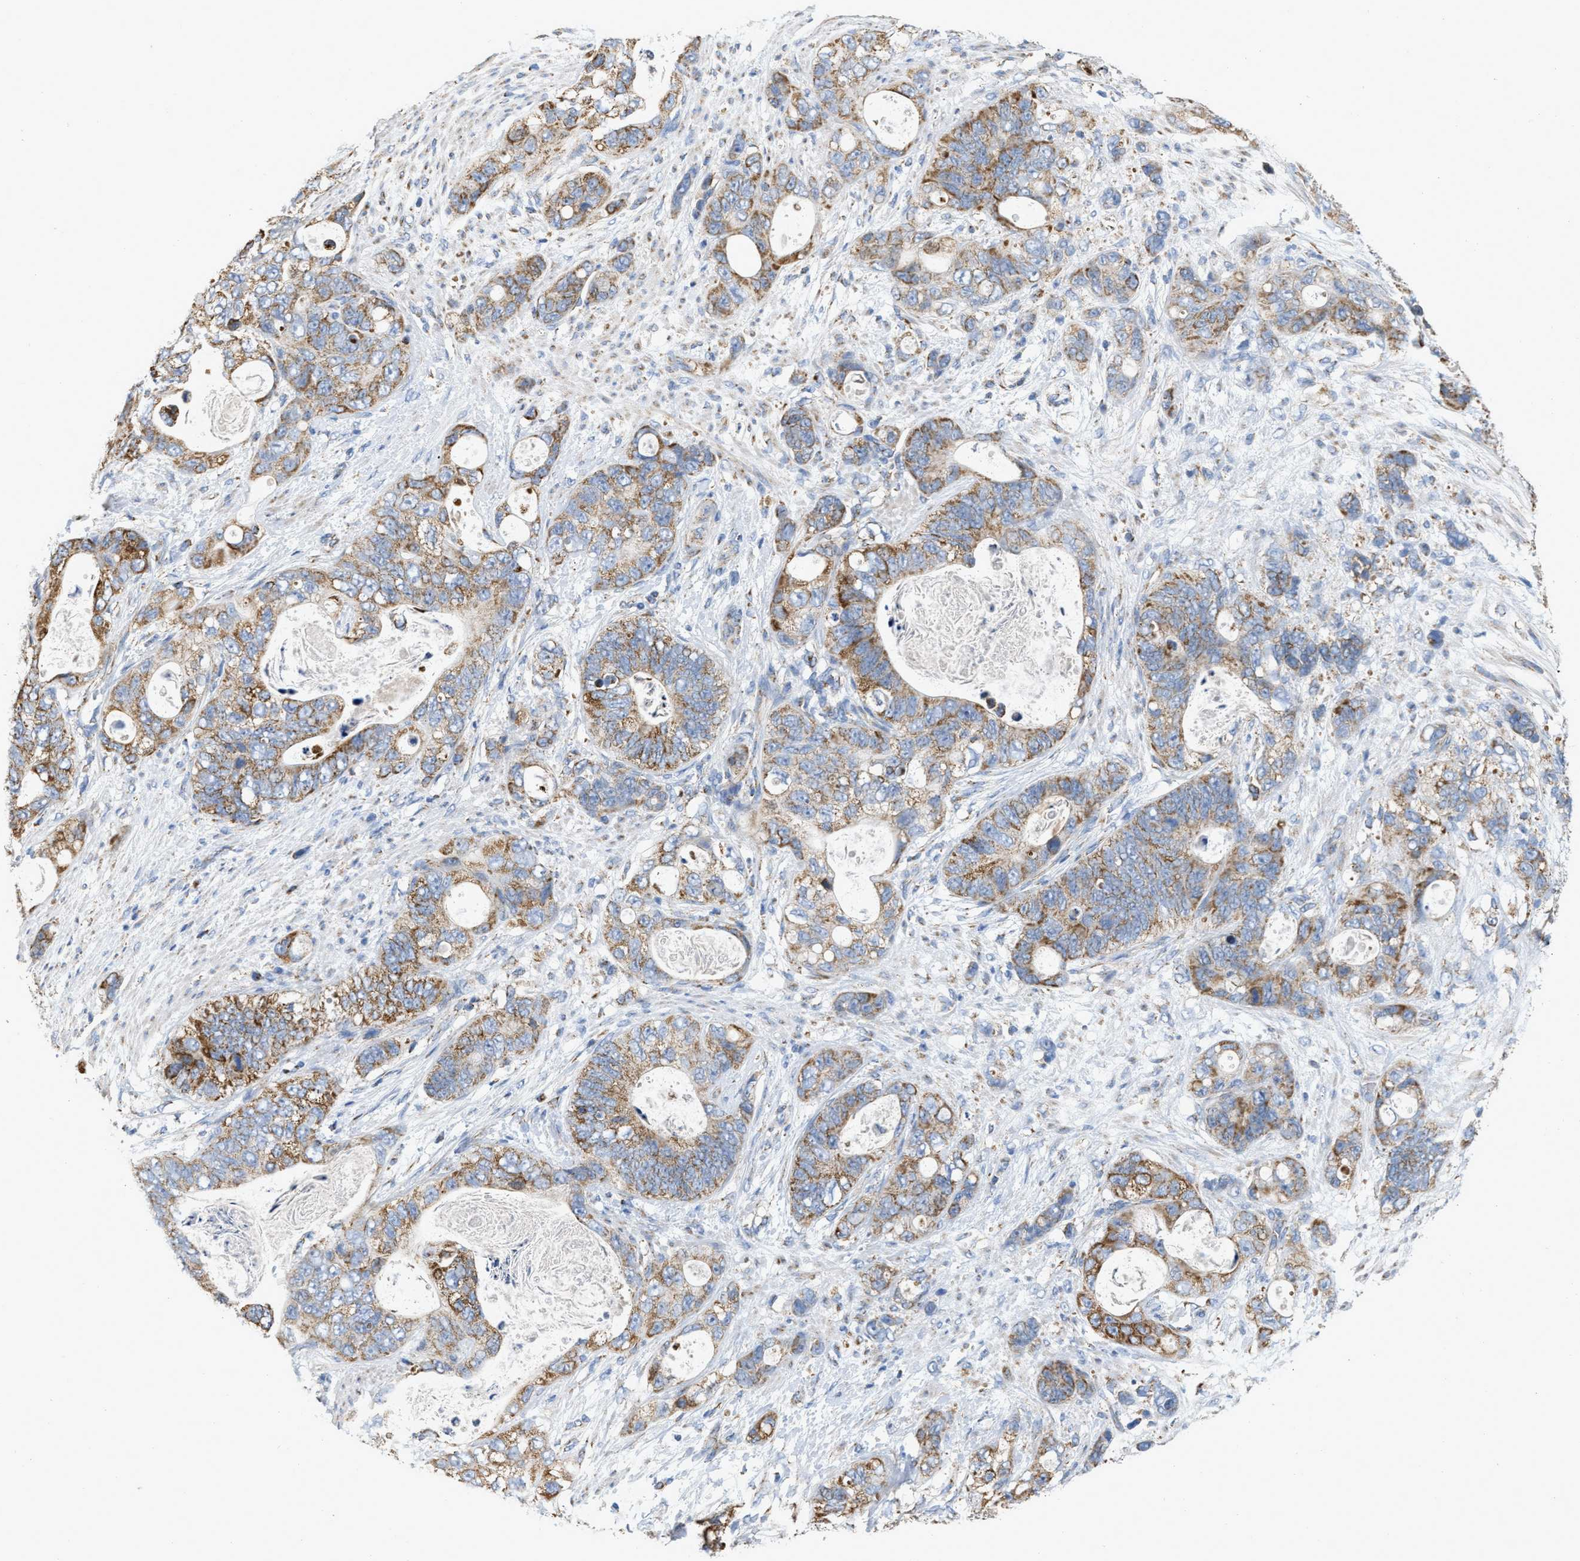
{"staining": {"intensity": "moderate", "quantity": ">75%", "location": "cytoplasmic/membranous"}, "tissue": "stomach cancer", "cell_type": "Tumor cells", "image_type": "cancer", "snomed": [{"axis": "morphology", "description": "Normal tissue, NOS"}, {"axis": "morphology", "description": "Adenocarcinoma, NOS"}, {"axis": "topography", "description": "Stomach"}], "caption": "Immunohistochemistry (IHC) (DAB (3,3'-diaminobenzidine)) staining of human stomach adenocarcinoma exhibits moderate cytoplasmic/membranous protein positivity in approximately >75% of tumor cells.", "gene": "CBLB", "patient": {"sex": "female", "age": 89}}